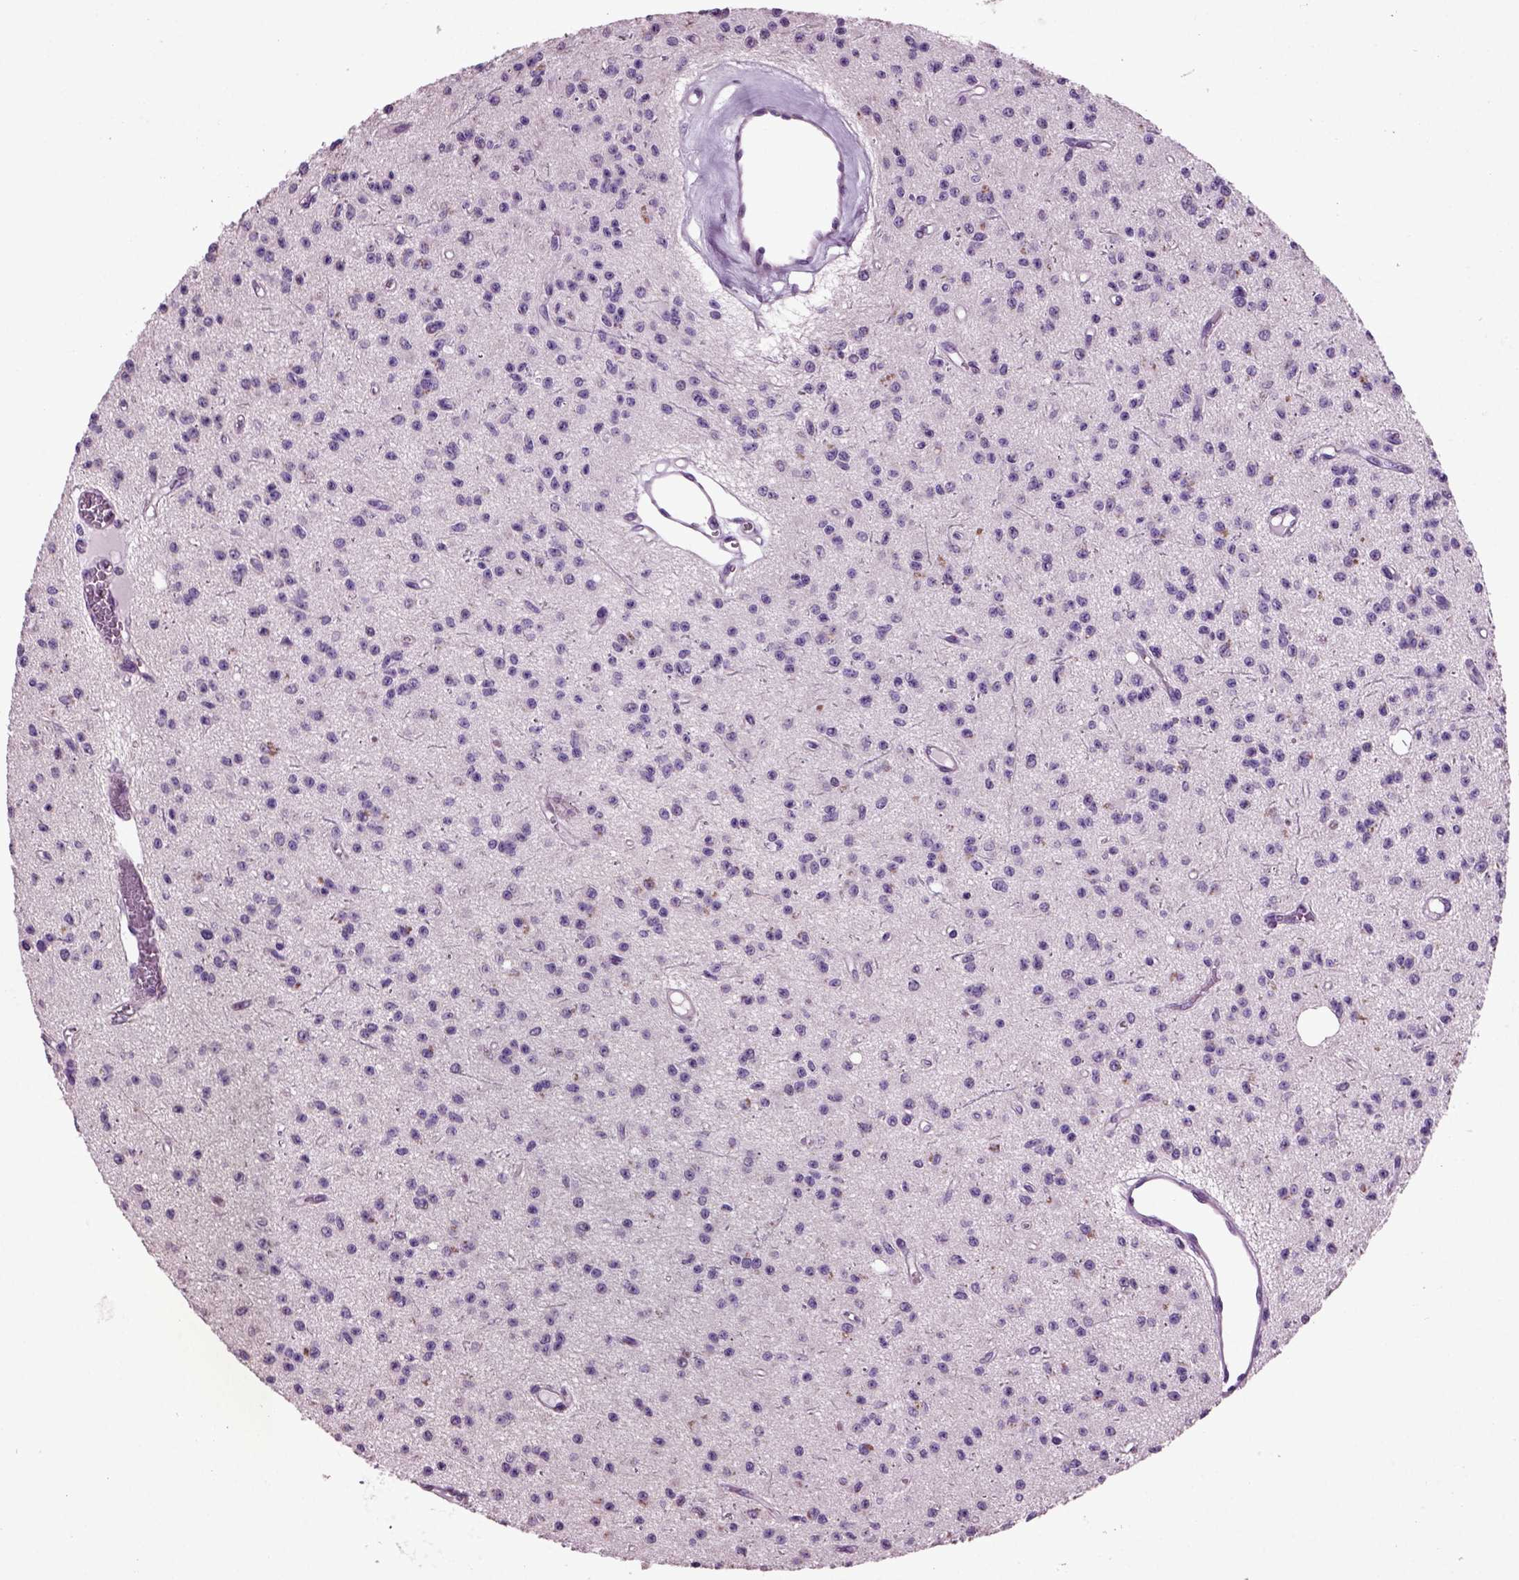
{"staining": {"intensity": "negative", "quantity": "none", "location": "none"}, "tissue": "glioma", "cell_type": "Tumor cells", "image_type": "cancer", "snomed": [{"axis": "morphology", "description": "Glioma, malignant, Low grade"}, {"axis": "topography", "description": "Brain"}], "caption": "The photomicrograph demonstrates no staining of tumor cells in glioma. (Brightfield microscopy of DAB immunohistochemistry at high magnification).", "gene": "ARID3A", "patient": {"sex": "female", "age": 45}}